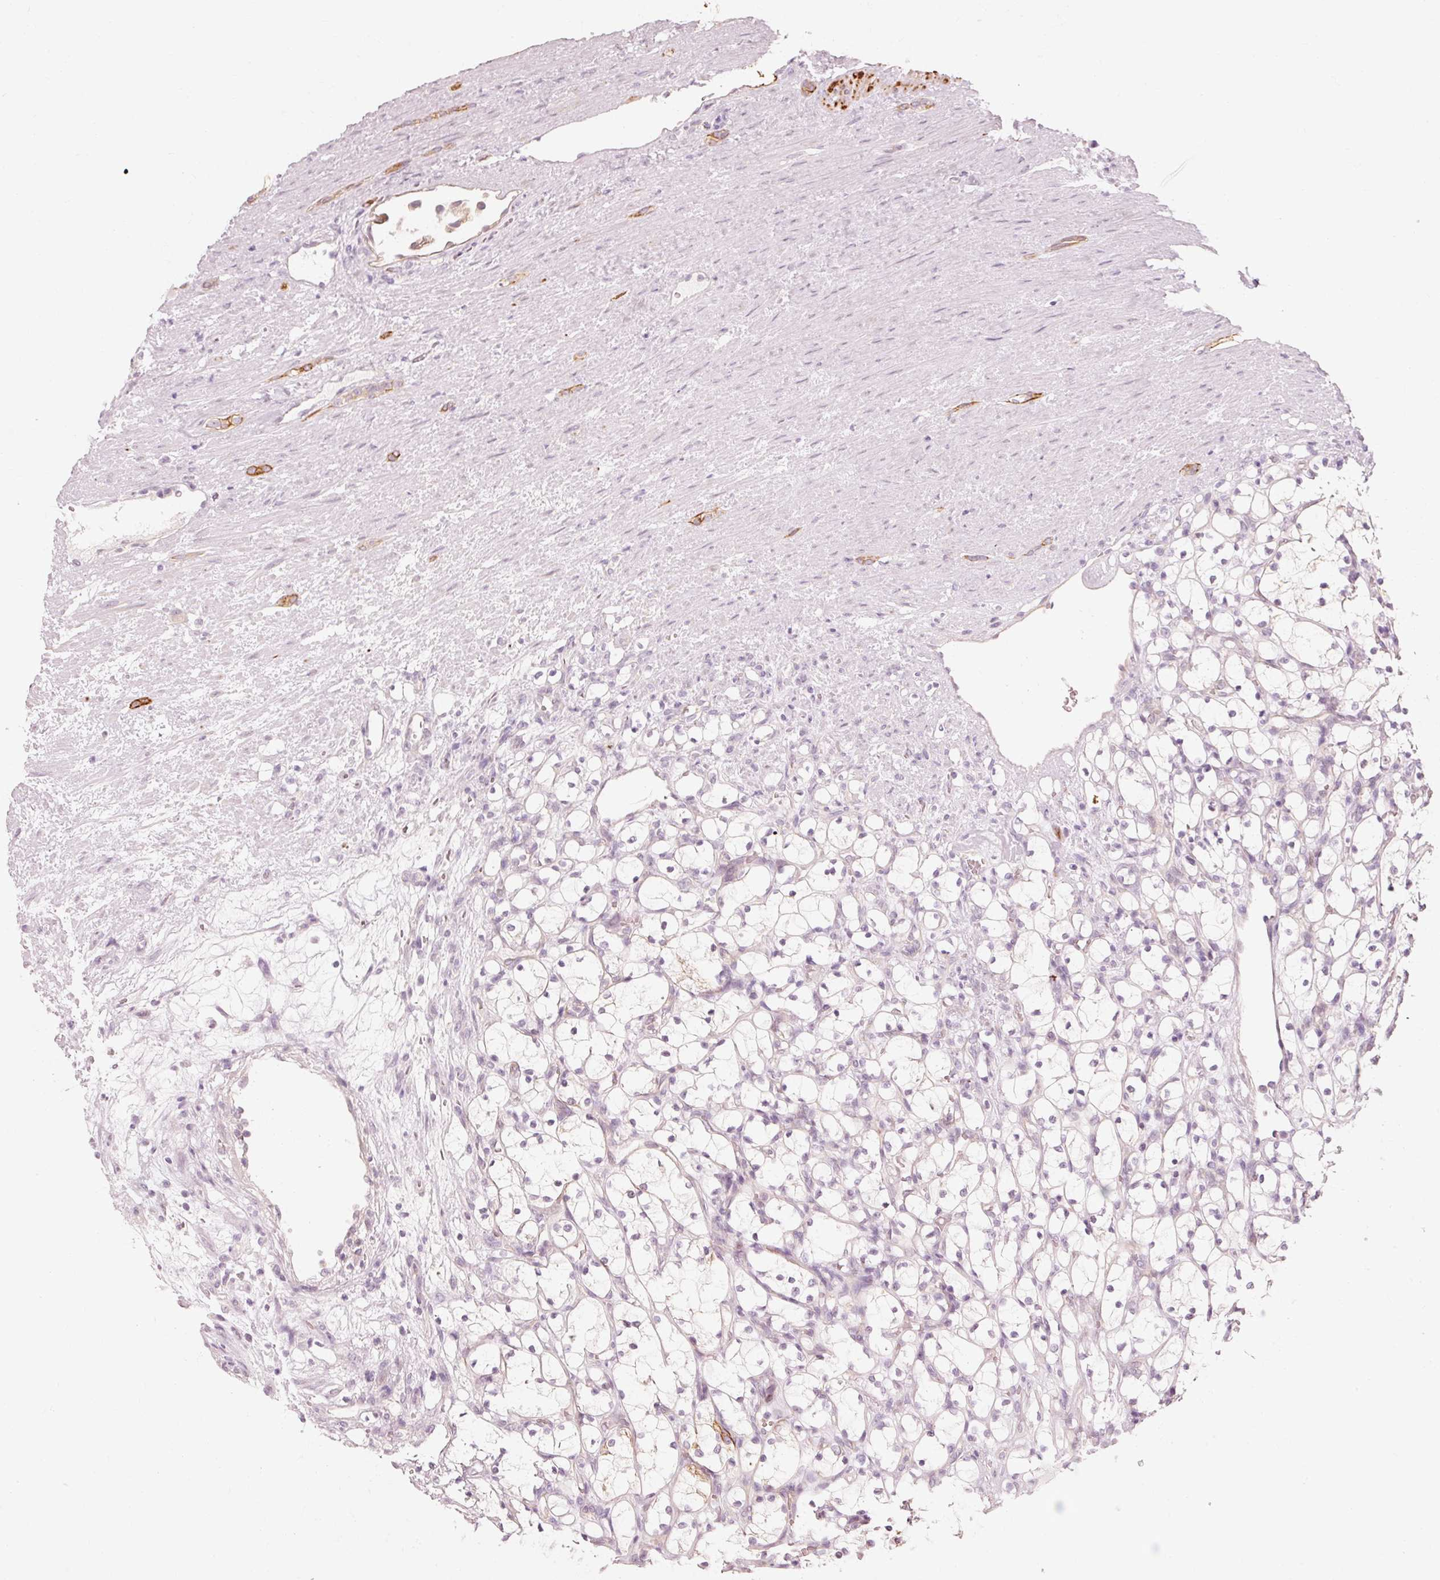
{"staining": {"intensity": "negative", "quantity": "none", "location": "none"}, "tissue": "renal cancer", "cell_type": "Tumor cells", "image_type": "cancer", "snomed": [{"axis": "morphology", "description": "Adenocarcinoma, NOS"}, {"axis": "topography", "description": "Kidney"}], "caption": "High power microscopy histopathology image of an IHC image of renal cancer, revealing no significant staining in tumor cells.", "gene": "TRIM73", "patient": {"sex": "female", "age": 69}}